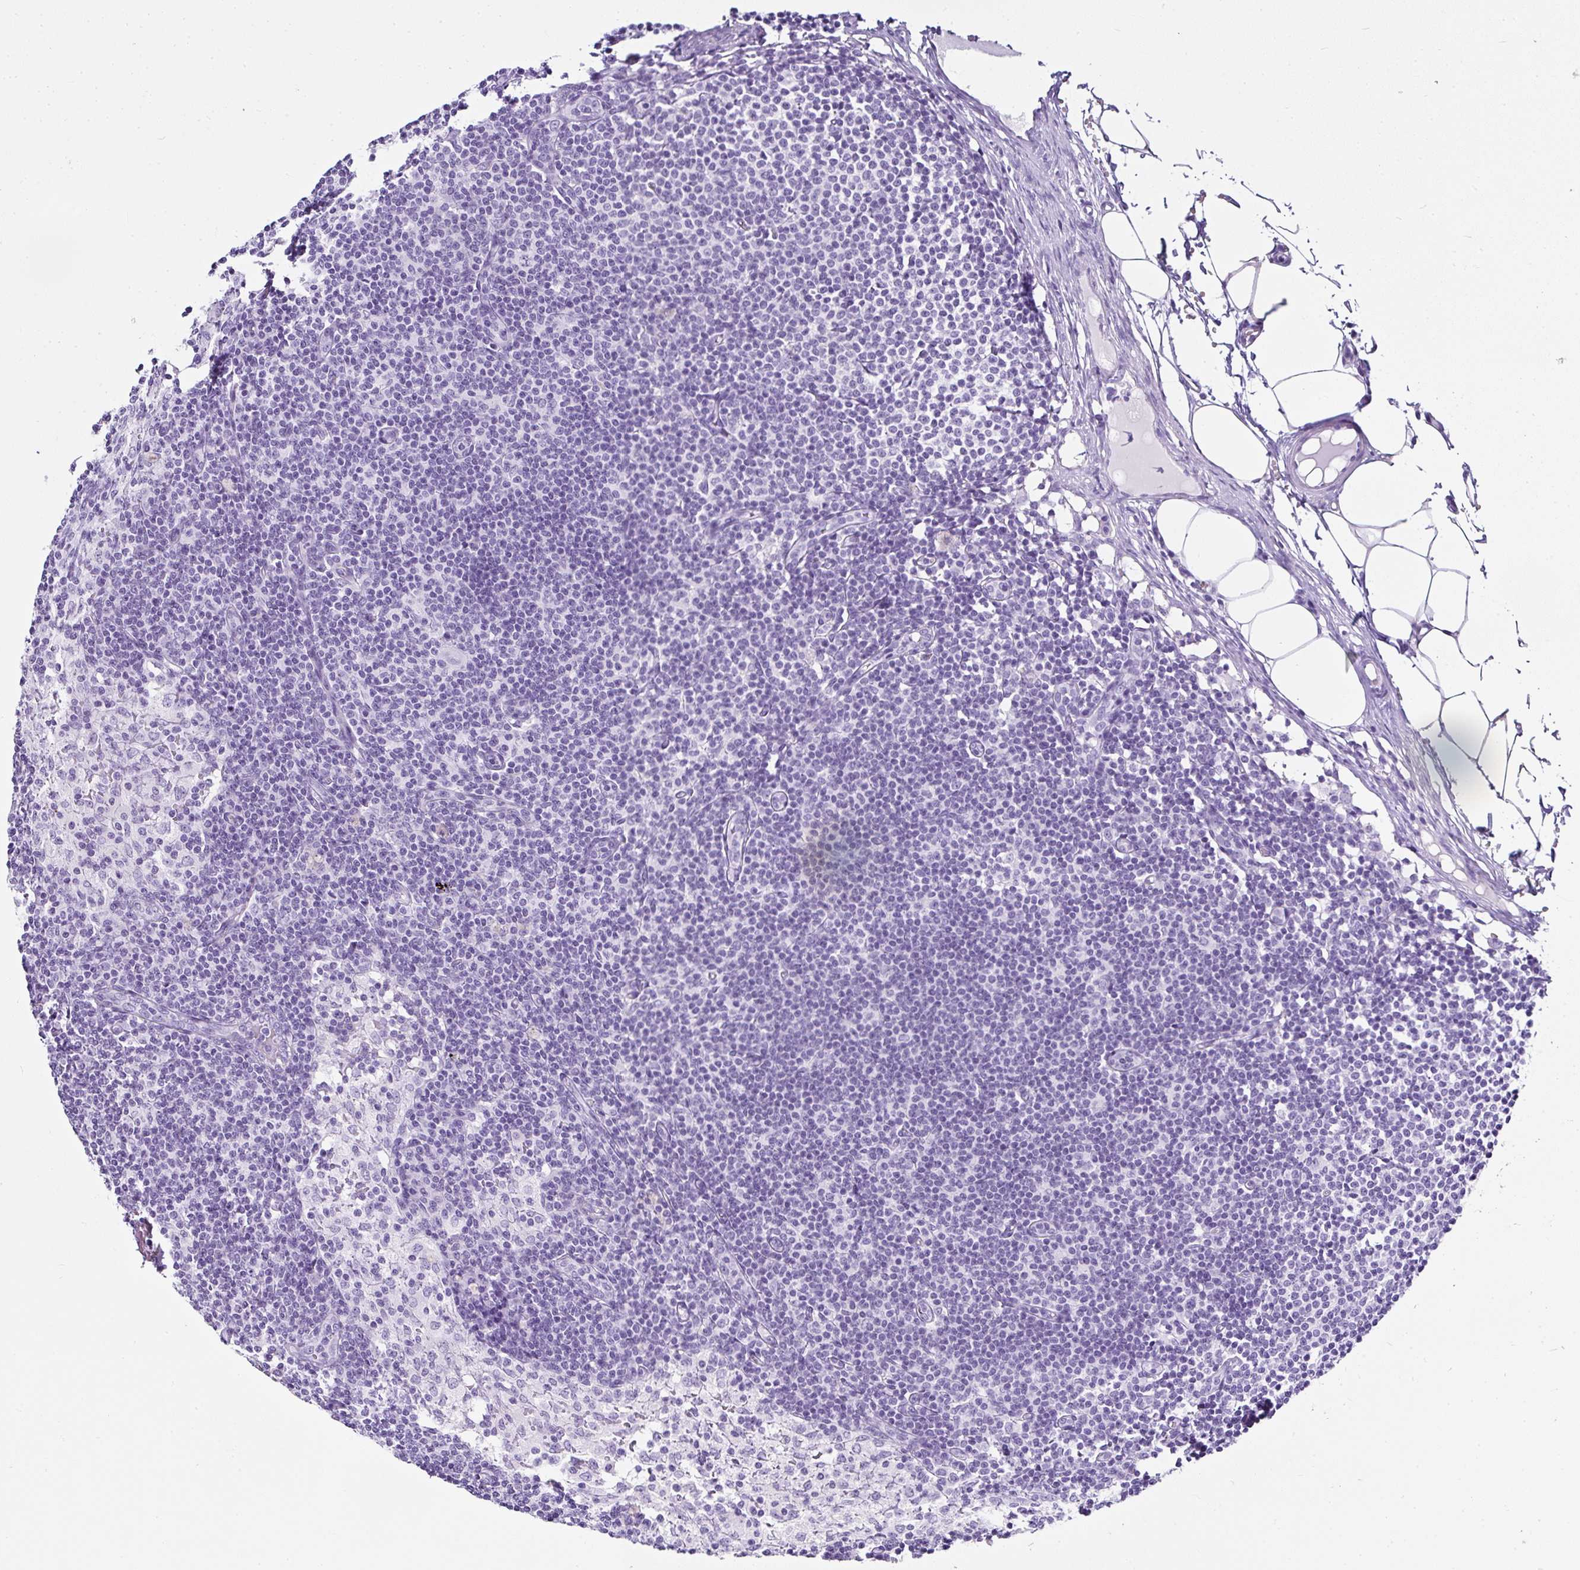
{"staining": {"intensity": "negative", "quantity": "none", "location": "none"}, "tissue": "lymph node", "cell_type": "Germinal center cells", "image_type": "normal", "snomed": [{"axis": "morphology", "description": "Normal tissue, NOS"}, {"axis": "topography", "description": "Lymph node"}], "caption": "Image shows no significant protein positivity in germinal center cells of unremarkable lymph node.", "gene": "SERPINB3", "patient": {"sex": "male", "age": 49}}